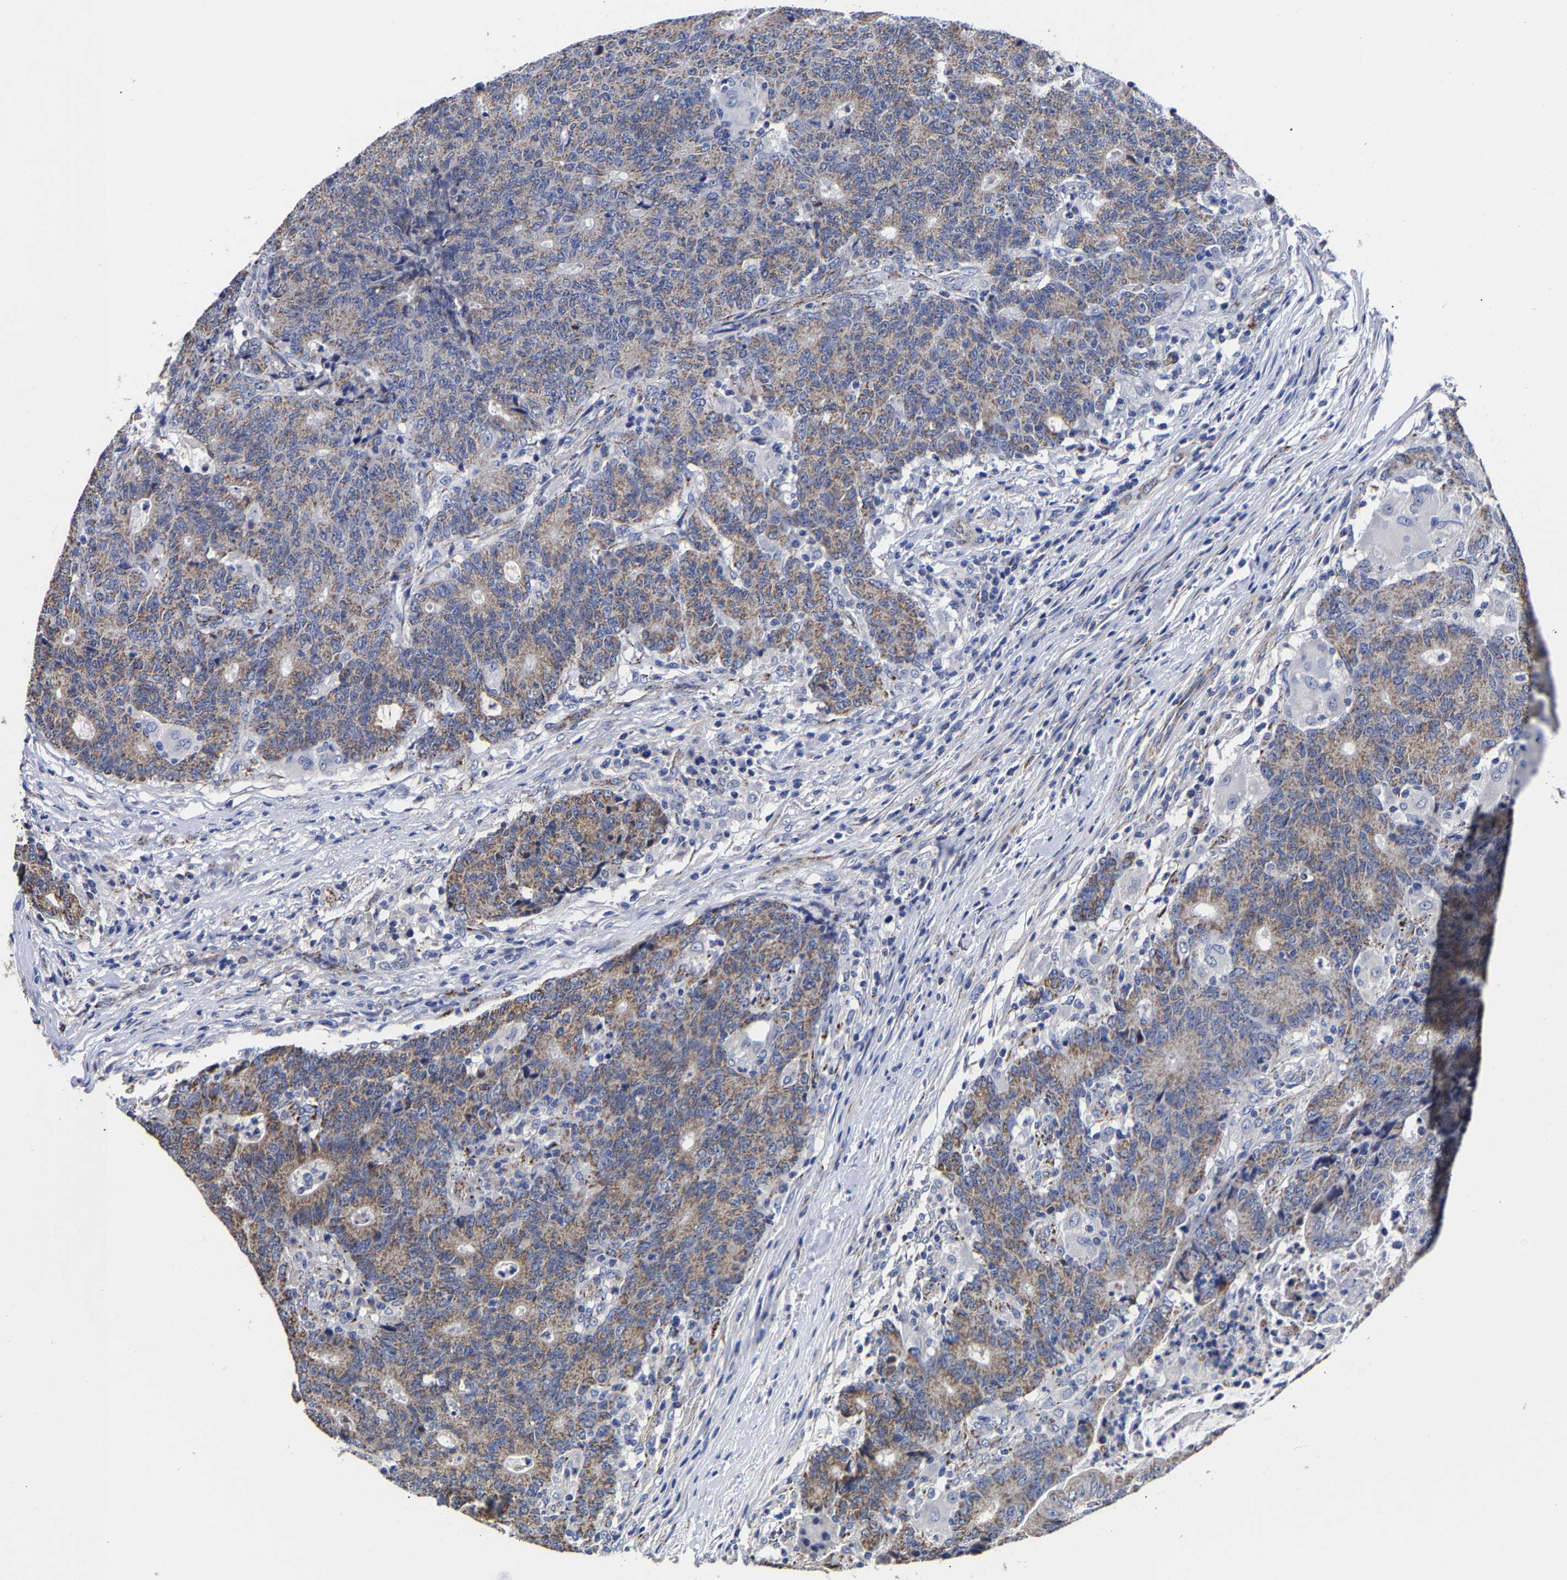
{"staining": {"intensity": "weak", "quantity": ">75%", "location": "cytoplasmic/membranous"}, "tissue": "colorectal cancer", "cell_type": "Tumor cells", "image_type": "cancer", "snomed": [{"axis": "morphology", "description": "Normal tissue, NOS"}, {"axis": "morphology", "description": "Adenocarcinoma, NOS"}, {"axis": "topography", "description": "Colon"}], "caption": "Human adenocarcinoma (colorectal) stained with a brown dye demonstrates weak cytoplasmic/membranous positive staining in approximately >75% of tumor cells.", "gene": "AASS", "patient": {"sex": "female", "age": 75}}